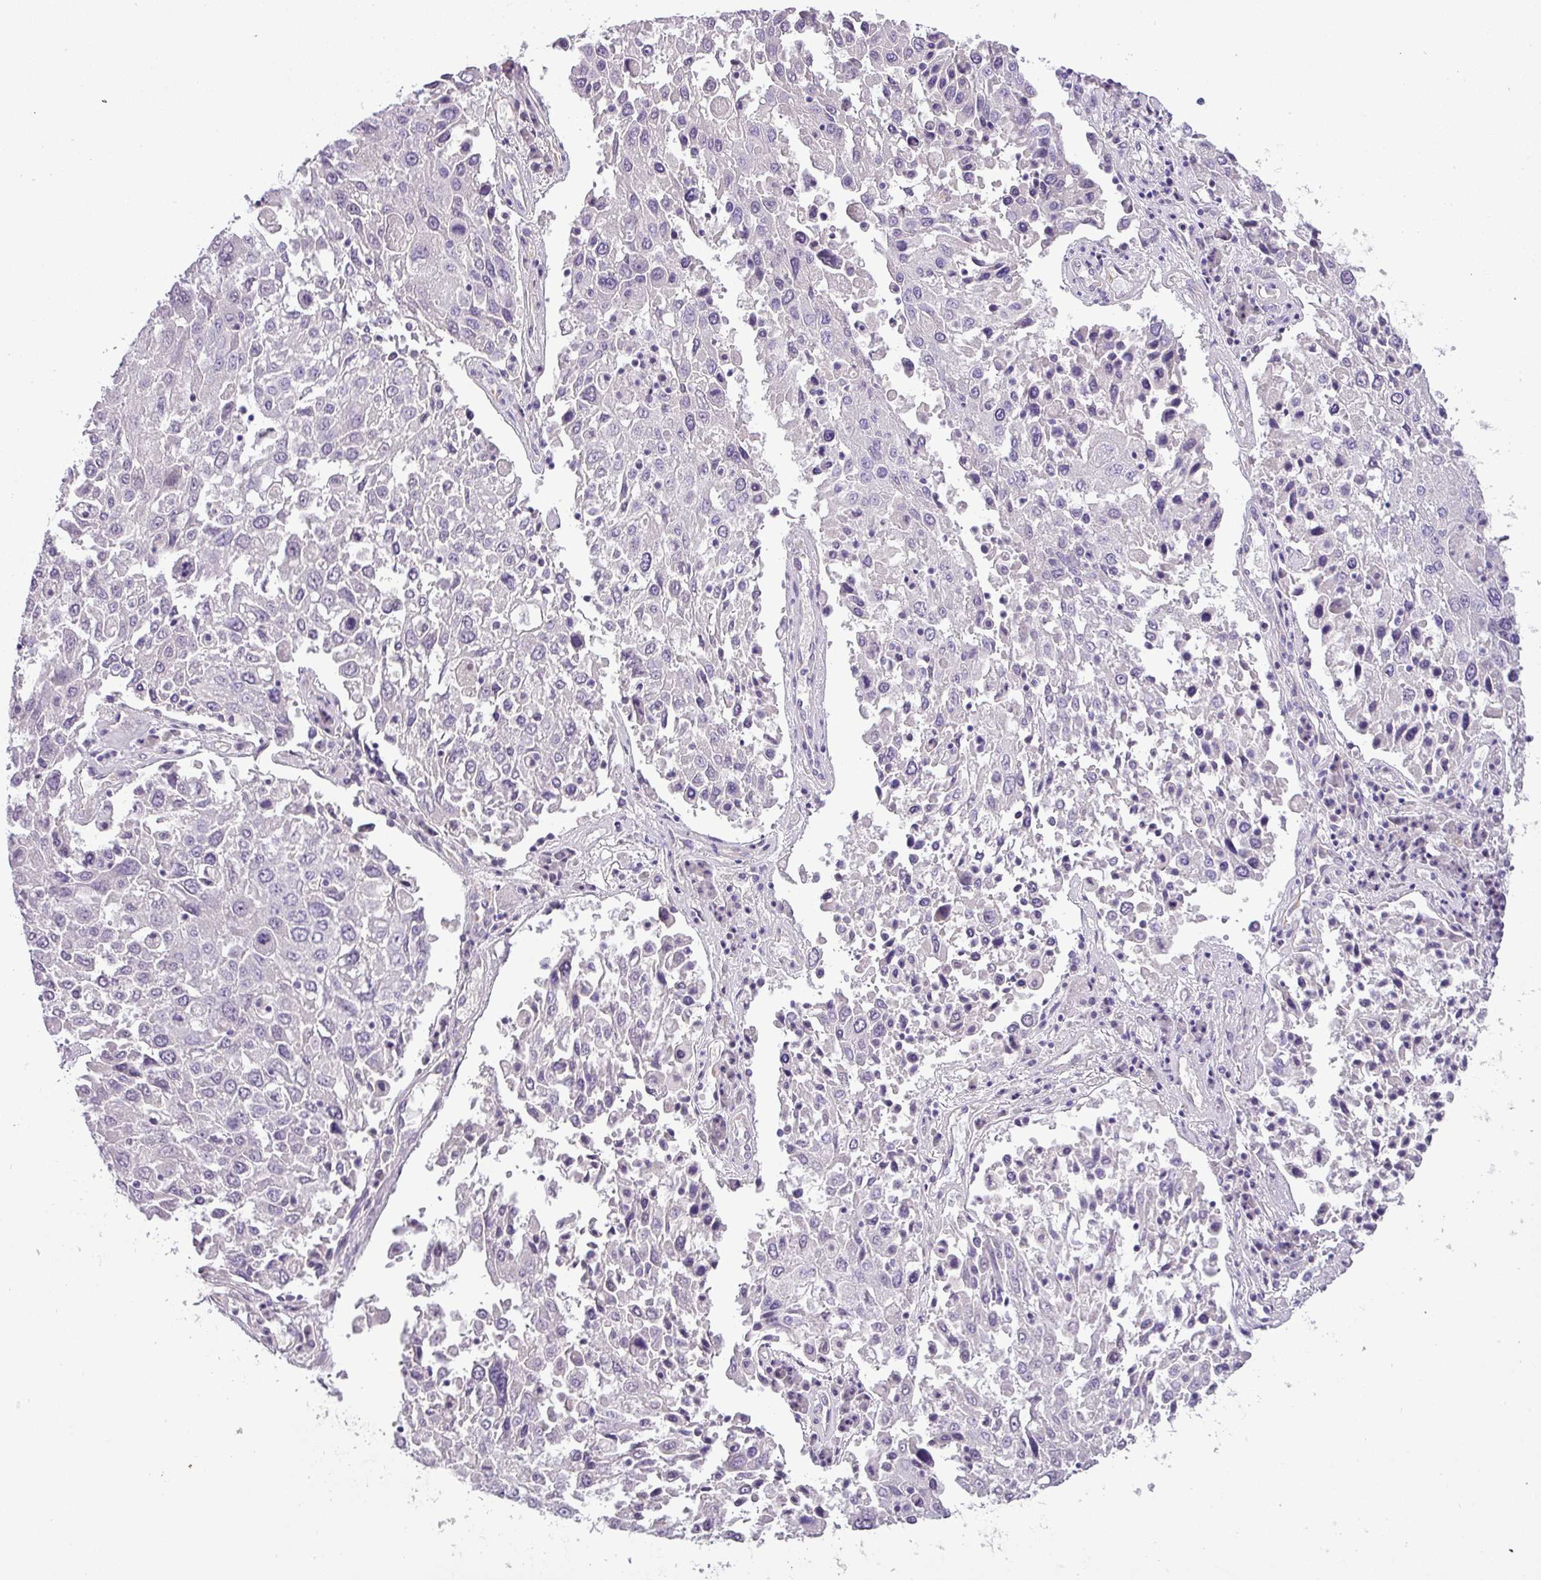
{"staining": {"intensity": "negative", "quantity": "none", "location": "none"}, "tissue": "lung cancer", "cell_type": "Tumor cells", "image_type": "cancer", "snomed": [{"axis": "morphology", "description": "Squamous cell carcinoma, NOS"}, {"axis": "topography", "description": "Lung"}], "caption": "High magnification brightfield microscopy of lung squamous cell carcinoma stained with DAB (3,3'-diaminobenzidine) (brown) and counterstained with hematoxylin (blue): tumor cells show no significant staining. The staining is performed using DAB brown chromogen with nuclei counter-stained in using hematoxylin.", "gene": "ENSG00000273748", "patient": {"sex": "male", "age": 65}}